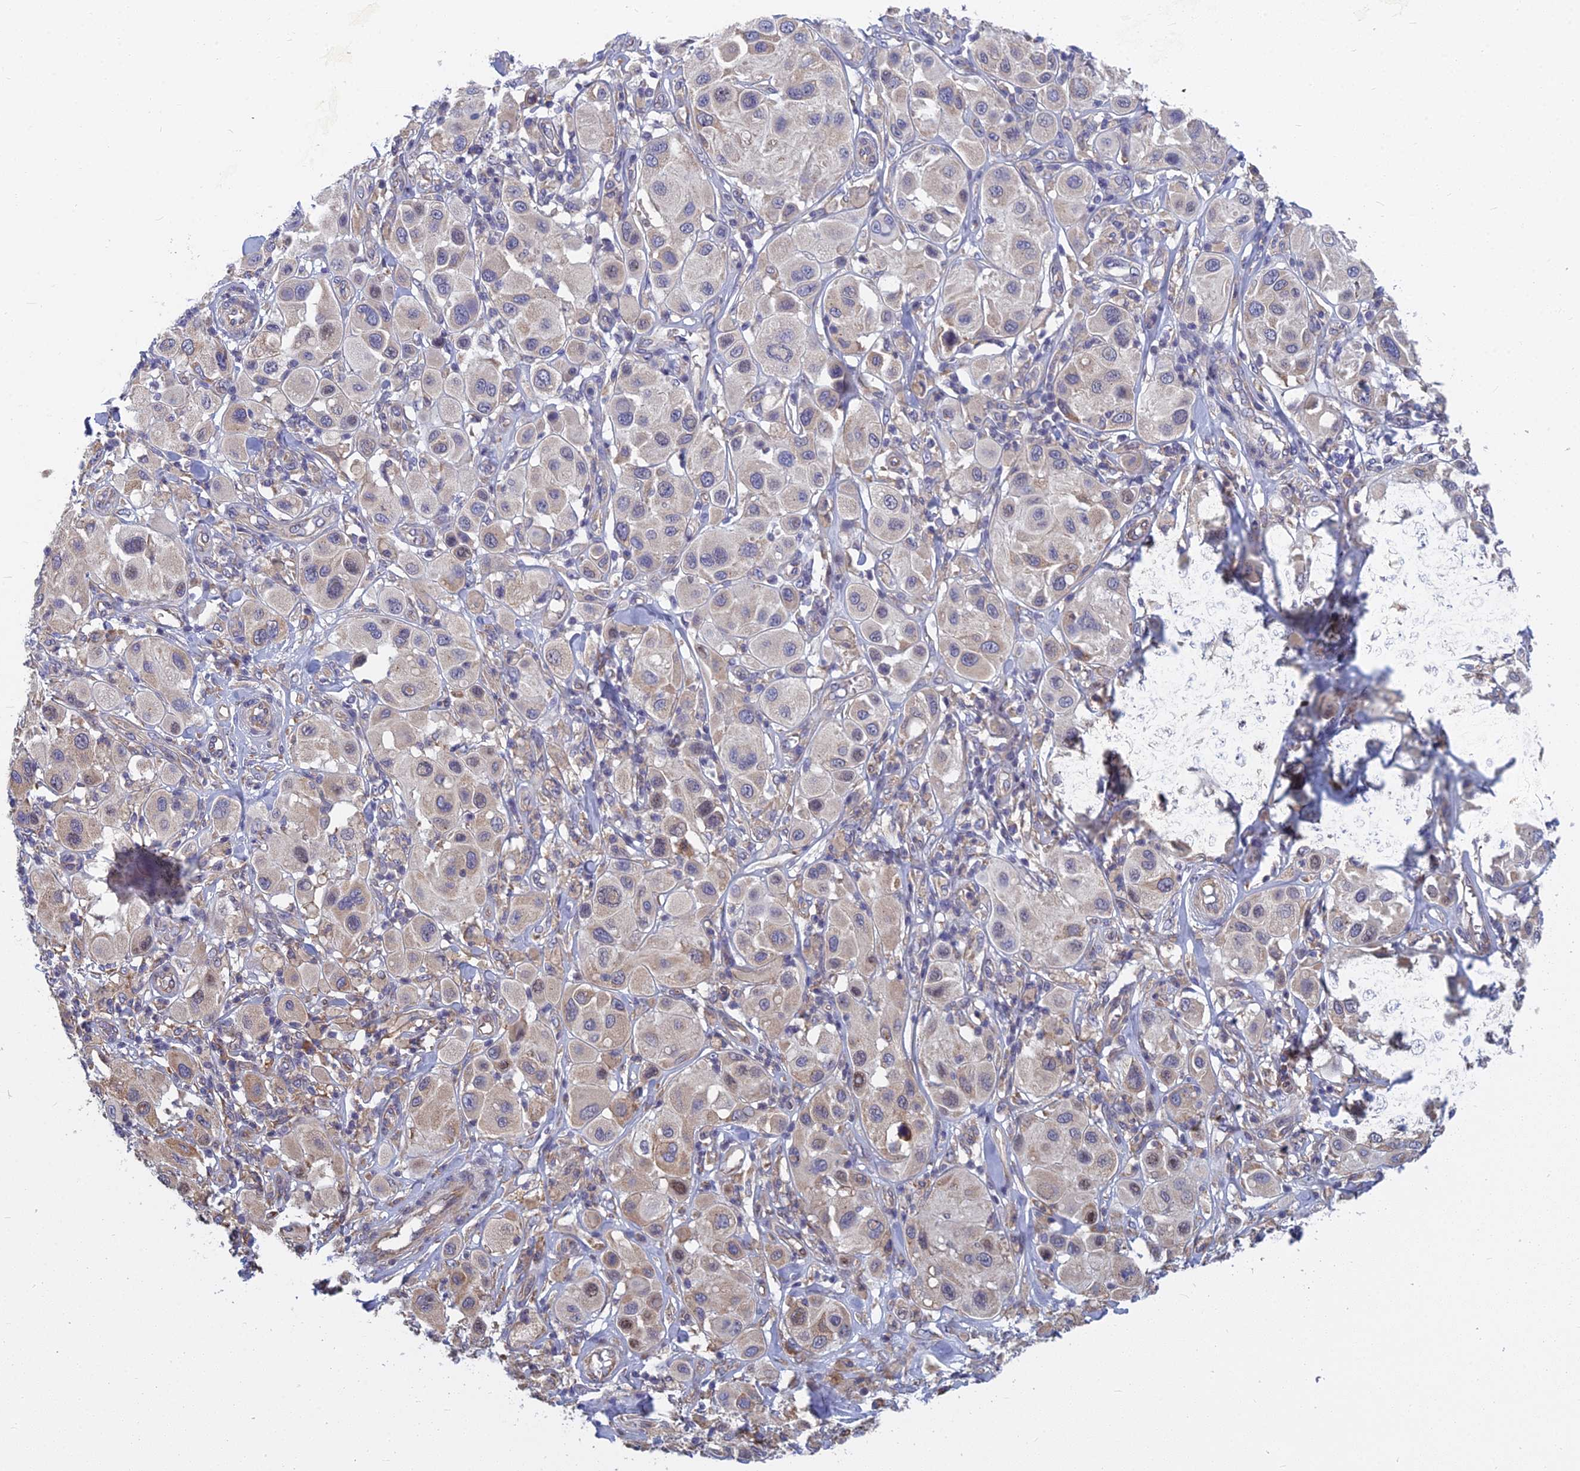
{"staining": {"intensity": "moderate", "quantity": "<25%", "location": "cytoplasmic/membranous"}, "tissue": "melanoma", "cell_type": "Tumor cells", "image_type": "cancer", "snomed": [{"axis": "morphology", "description": "Malignant melanoma, Metastatic site"}, {"axis": "topography", "description": "Skin"}], "caption": "Melanoma was stained to show a protein in brown. There is low levels of moderate cytoplasmic/membranous staining in about <25% of tumor cells. (DAB (3,3'-diaminobenzidine) = brown stain, brightfield microscopy at high magnification).", "gene": "KIAA1143", "patient": {"sex": "male", "age": 41}}